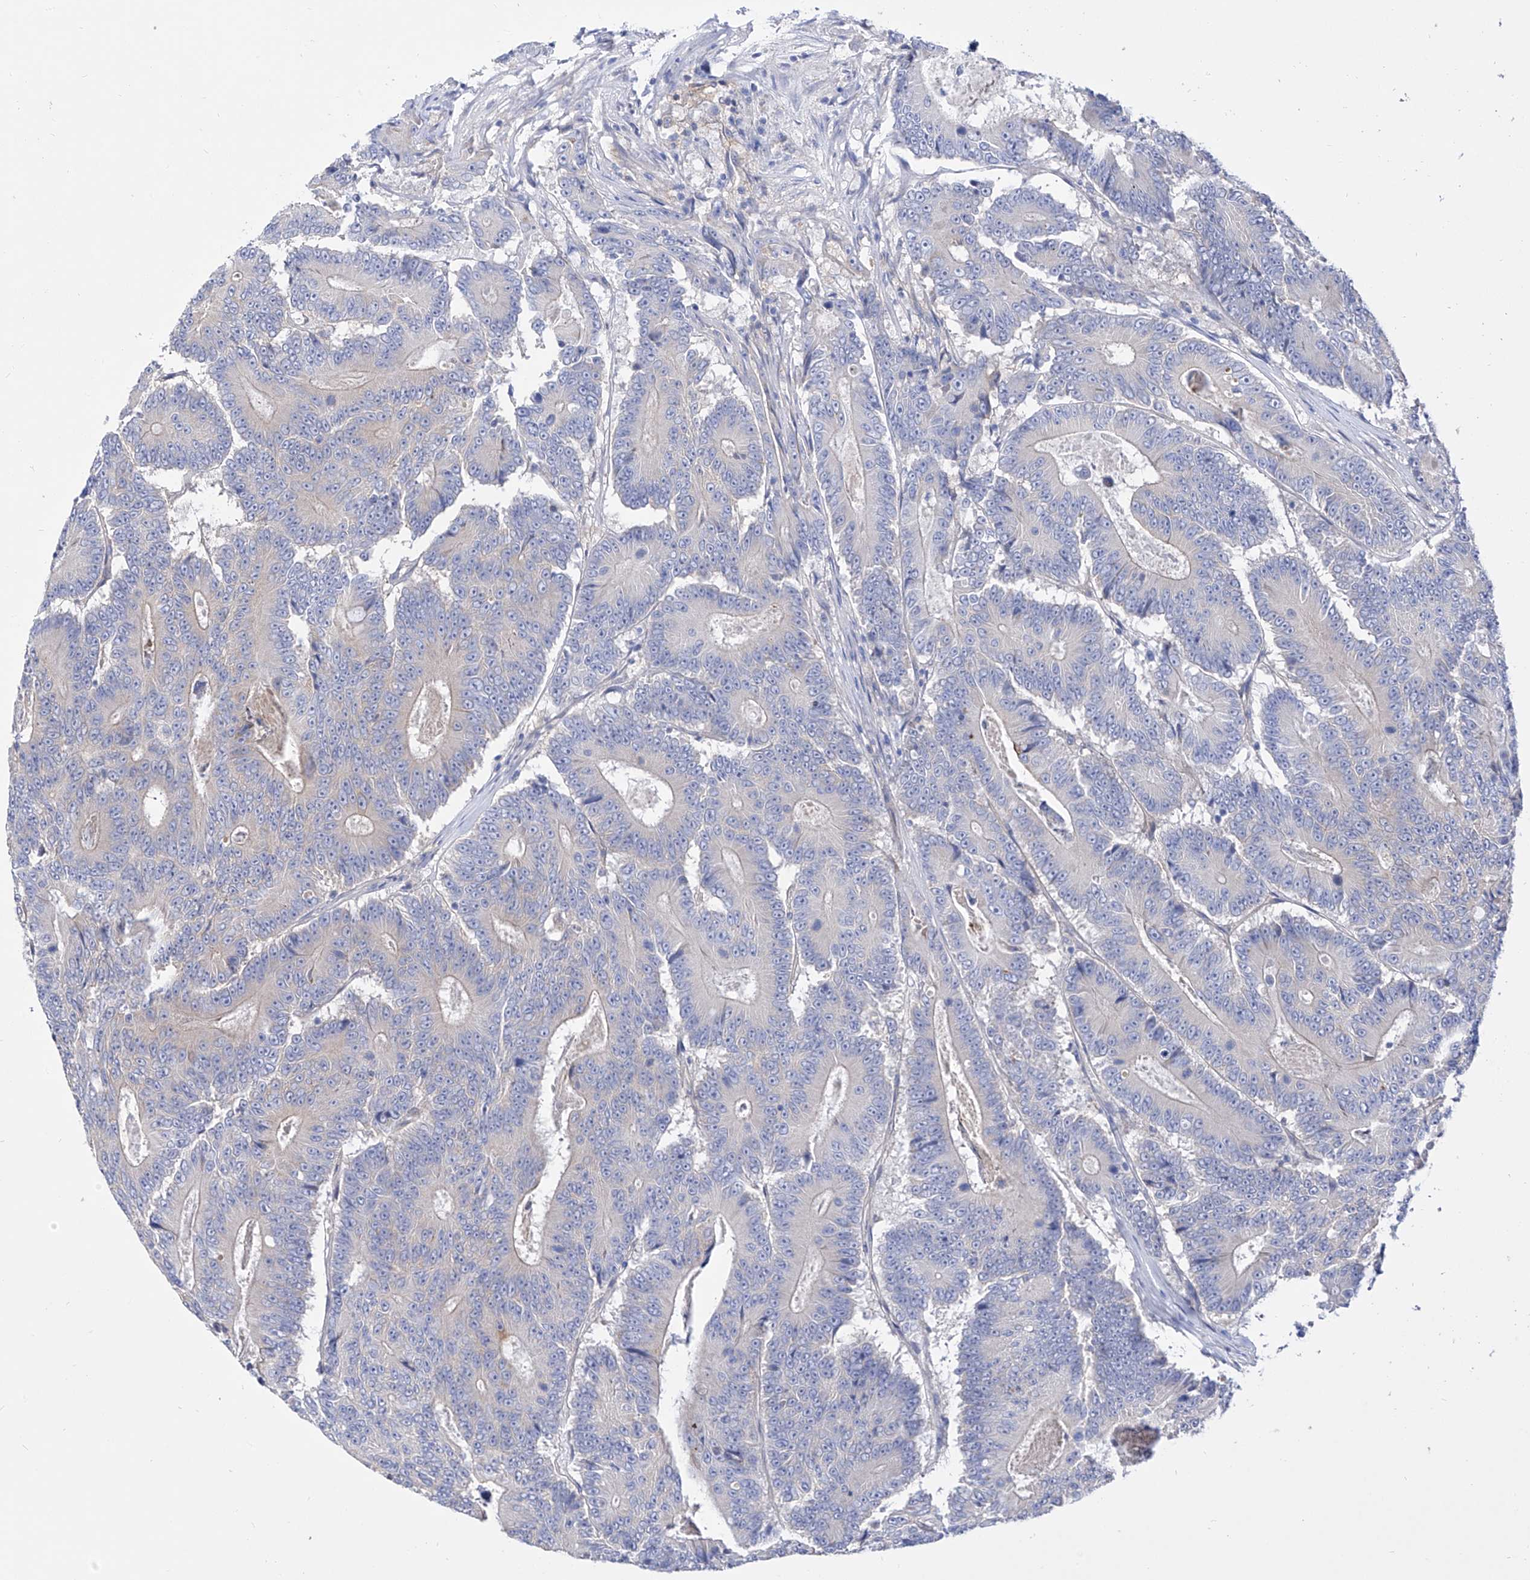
{"staining": {"intensity": "negative", "quantity": "none", "location": "none"}, "tissue": "colorectal cancer", "cell_type": "Tumor cells", "image_type": "cancer", "snomed": [{"axis": "morphology", "description": "Adenocarcinoma, NOS"}, {"axis": "topography", "description": "Colon"}], "caption": "Immunohistochemical staining of human colorectal adenocarcinoma exhibits no significant staining in tumor cells. Nuclei are stained in blue.", "gene": "ZNF653", "patient": {"sex": "male", "age": 83}}